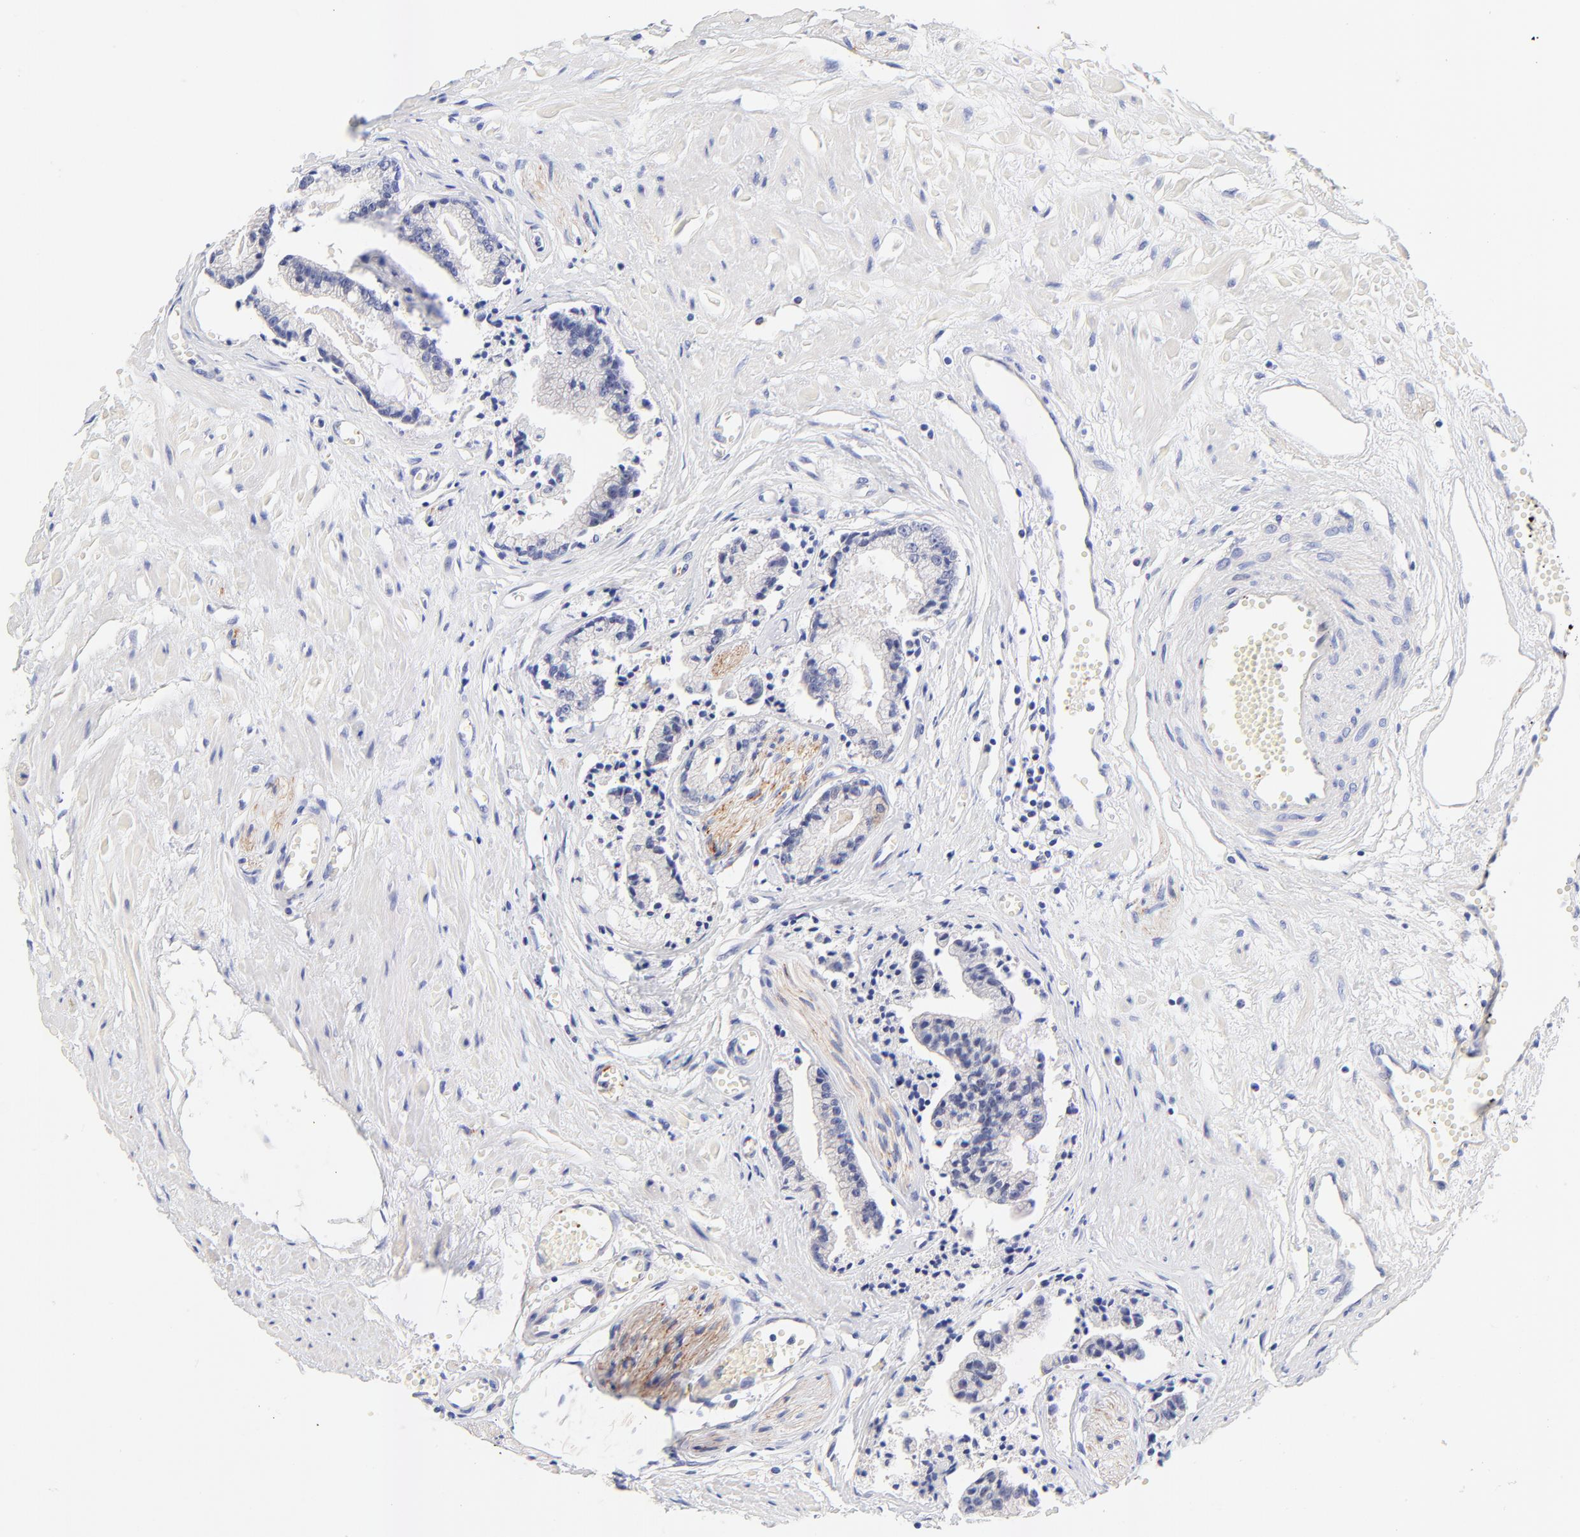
{"staining": {"intensity": "negative", "quantity": "none", "location": "none"}, "tissue": "prostate cancer", "cell_type": "Tumor cells", "image_type": "cancer", "snomed": [{"axis": "morphology", "description": "Adenocarcinoma, High grade"}, {"axis": "topography", "description": "Prostate"}], "caption": "Tumor cells show no significant protein positivity in prostate adenocarcinoma (high-grade).", "gene": "FAM117B", "patient": {"sex": "male", "age": 56}}